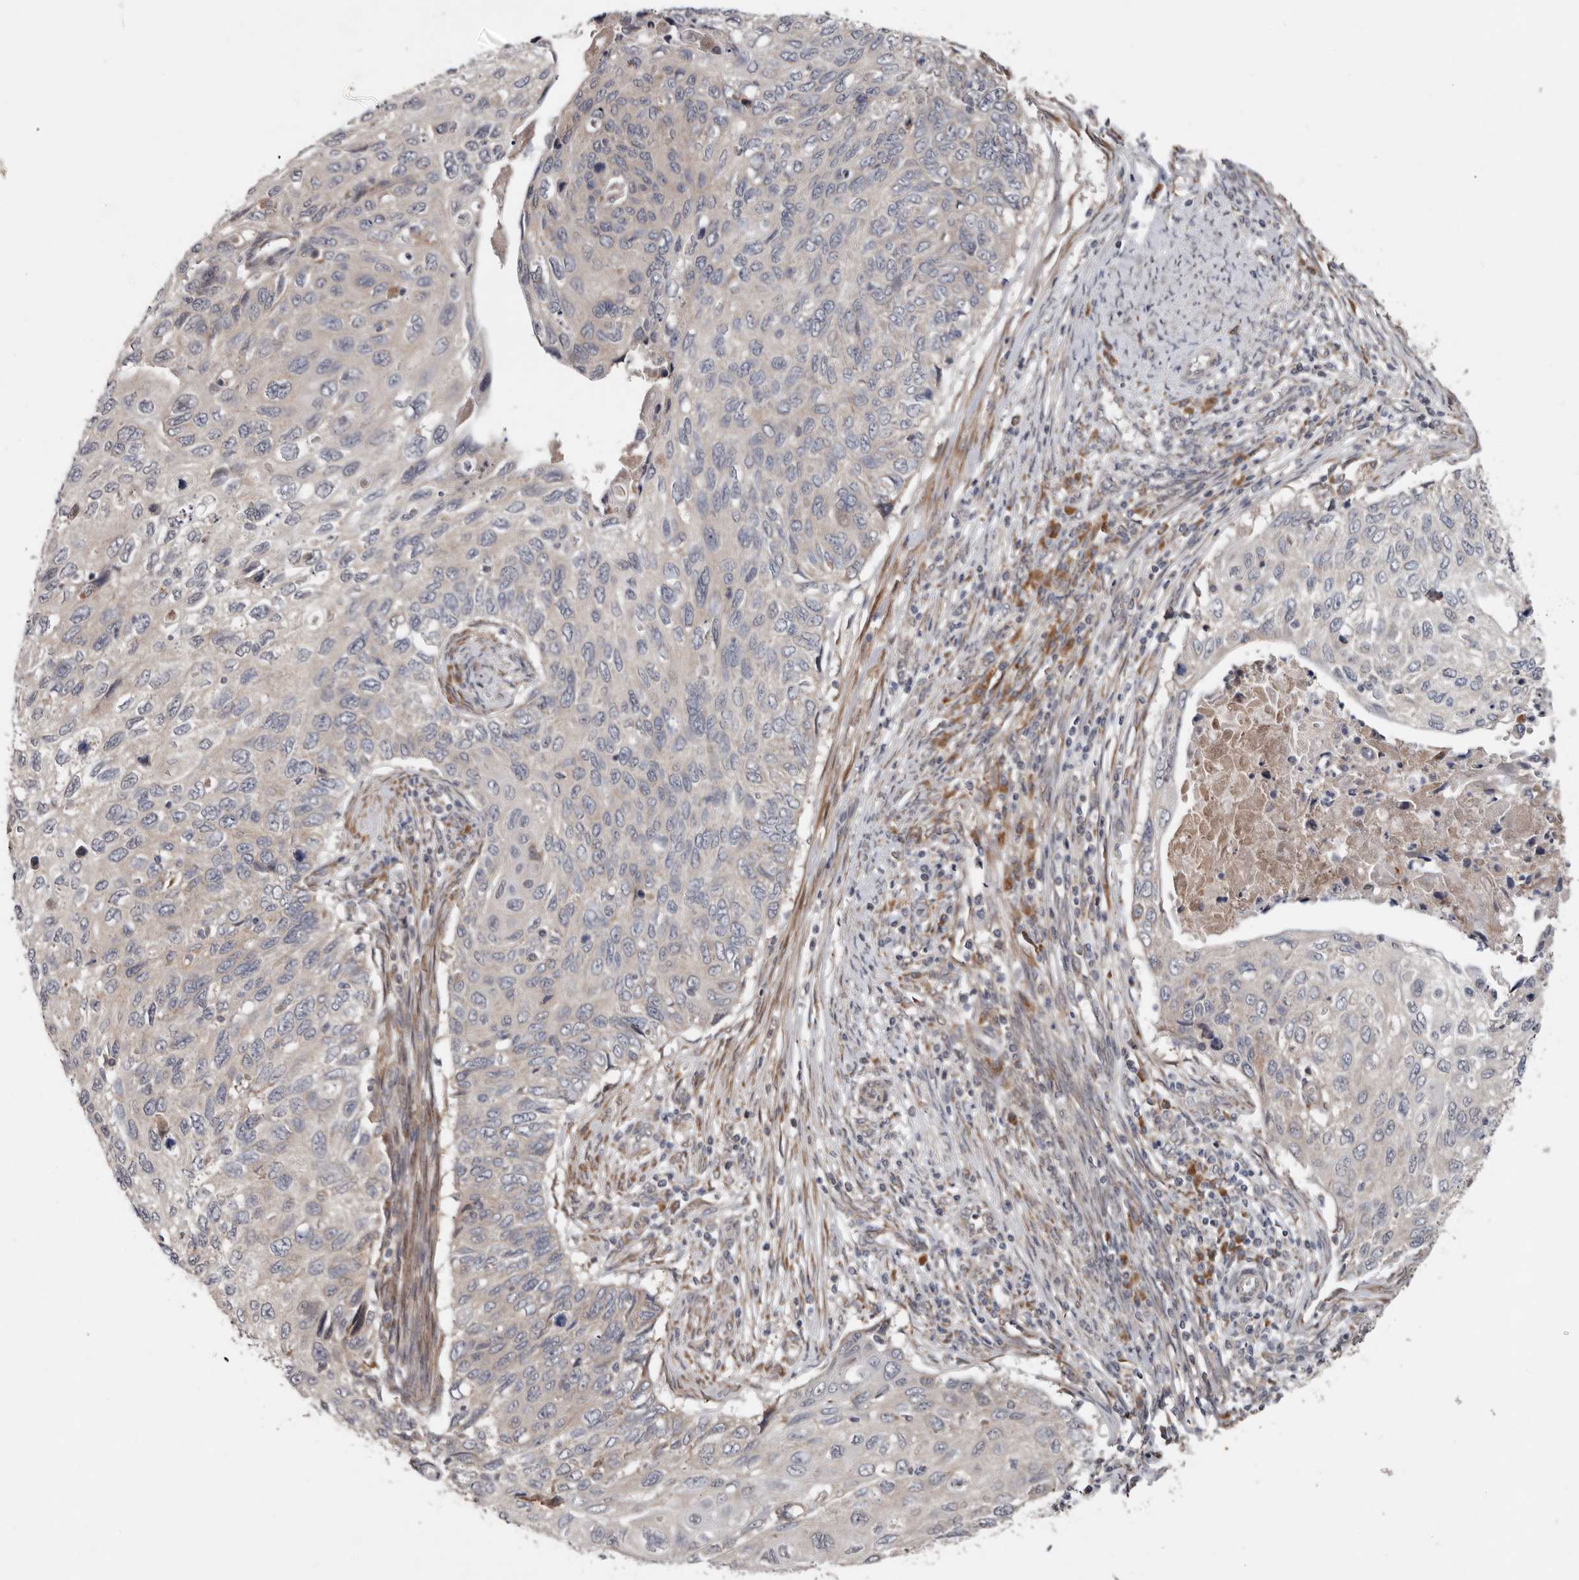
{"staining": {"intensity": "negative", "quantity": "none", "location": "none"}, "tissue": "cervical cancer", "cell_type": "Tumor cells", "image_type": "cancer", "snomed": [{"axis": "morphology", "description": "Squamous cell carcinoma, NOS"}, {"axis": "topography", "description": "Cervix"}], "caption": "Immunohistochemical staining of cervical squamous cell carcinoma reveals no significant positivity in tumor cells. Nuclei are stained in blue.", "gene": "CHML", "patient": {"sex": "female", "age": 70}}